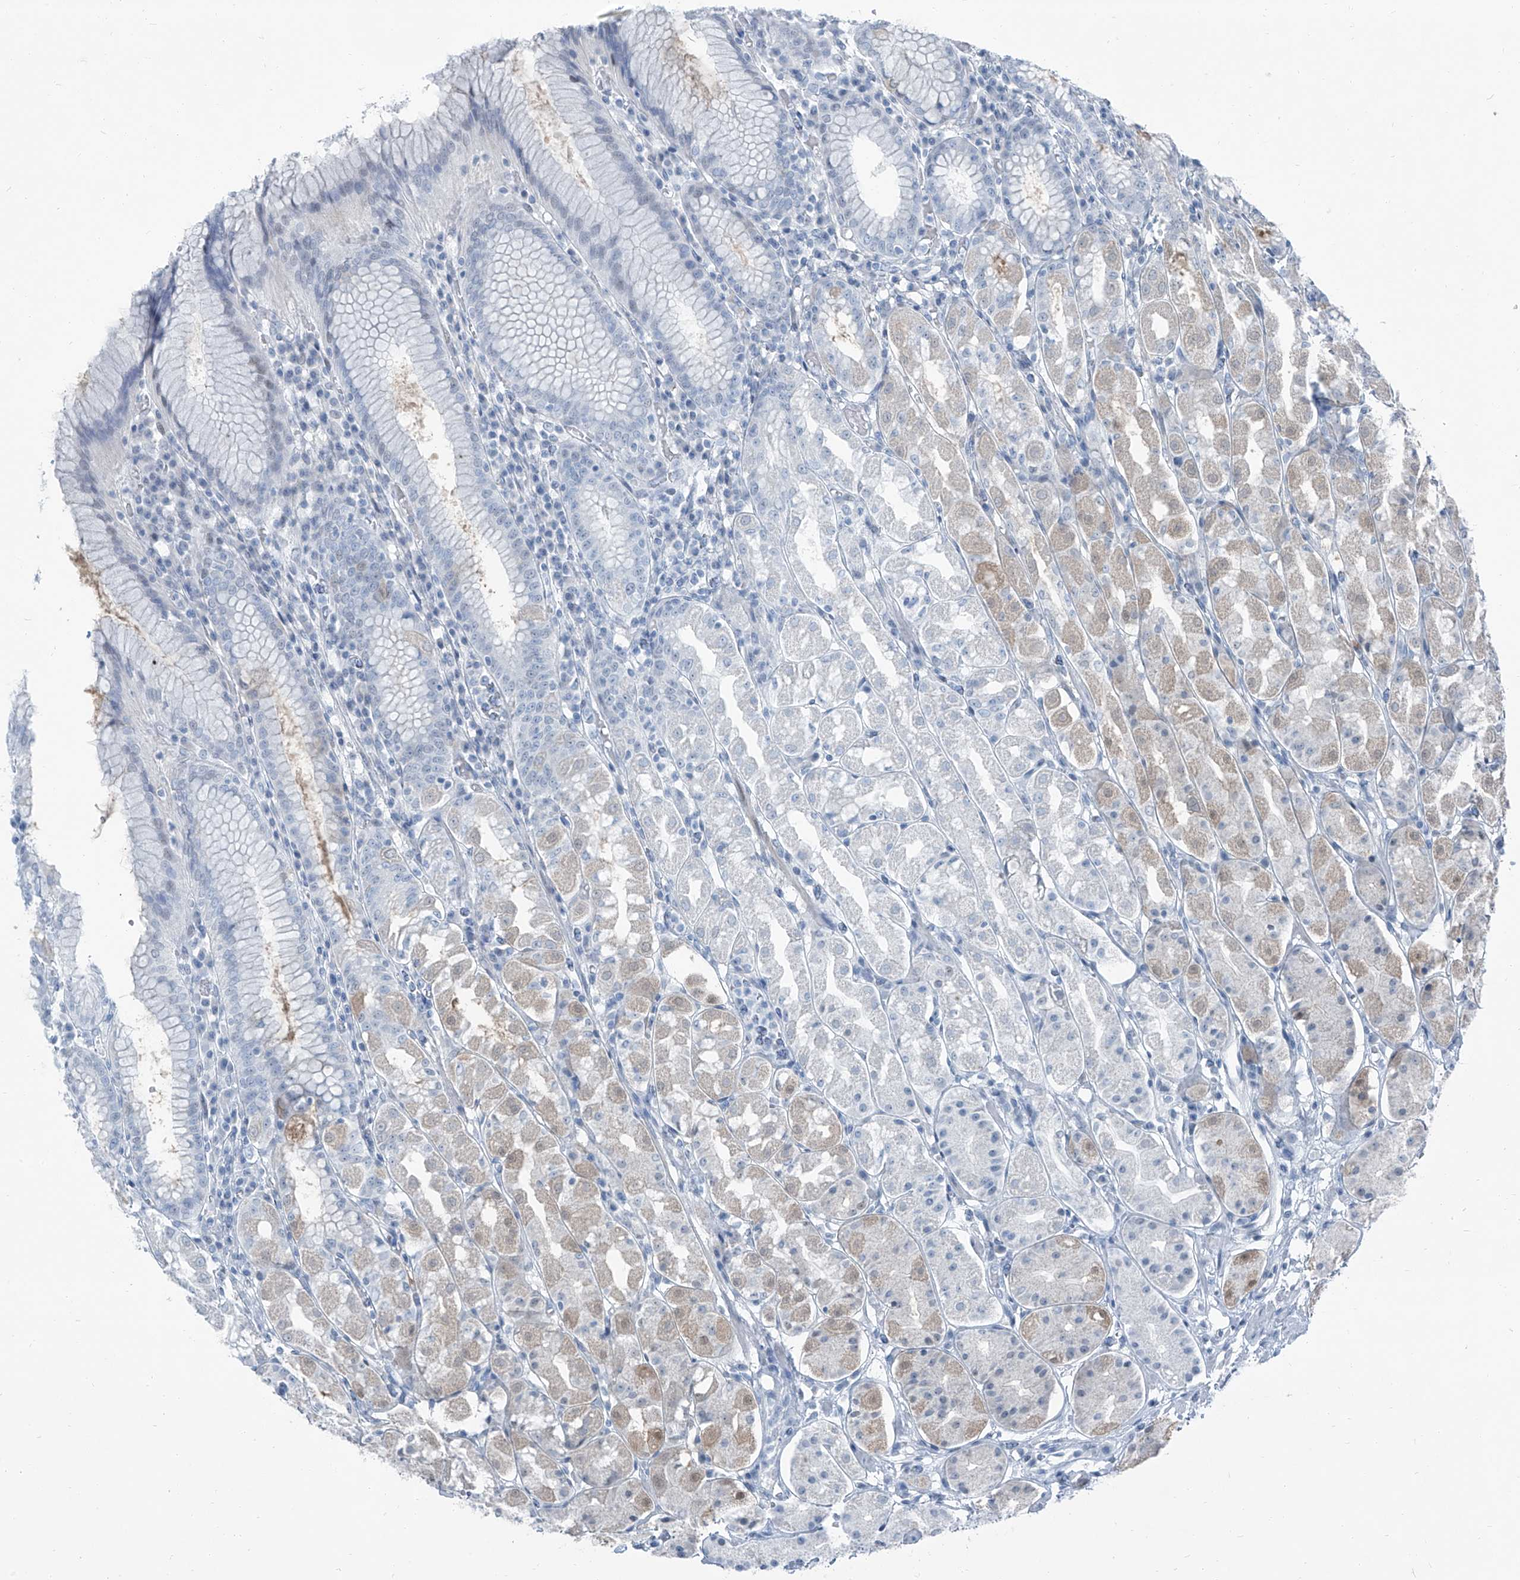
{"staining": {"intensity": "weak", "quantity": "<25%", "location": "cytoplasmic/membranous"}, "tissue": "stomach", "cell_type": "Glandular cells", "image_type": "normal", "snomed": [{"axis": "morphology", "description": "Normal tissue, NOS"}, {"axis": "topography", "description": "Stomach"}, {"axis": "topography", "description": "Stomach, lower"}], "caption": "This is a image of immunohistochemistry (IHC) staining of normal stomach, which shows no positivity in glandular cells.", "gene": "RGN", "patient": {"sex": "female", "age": 56}}